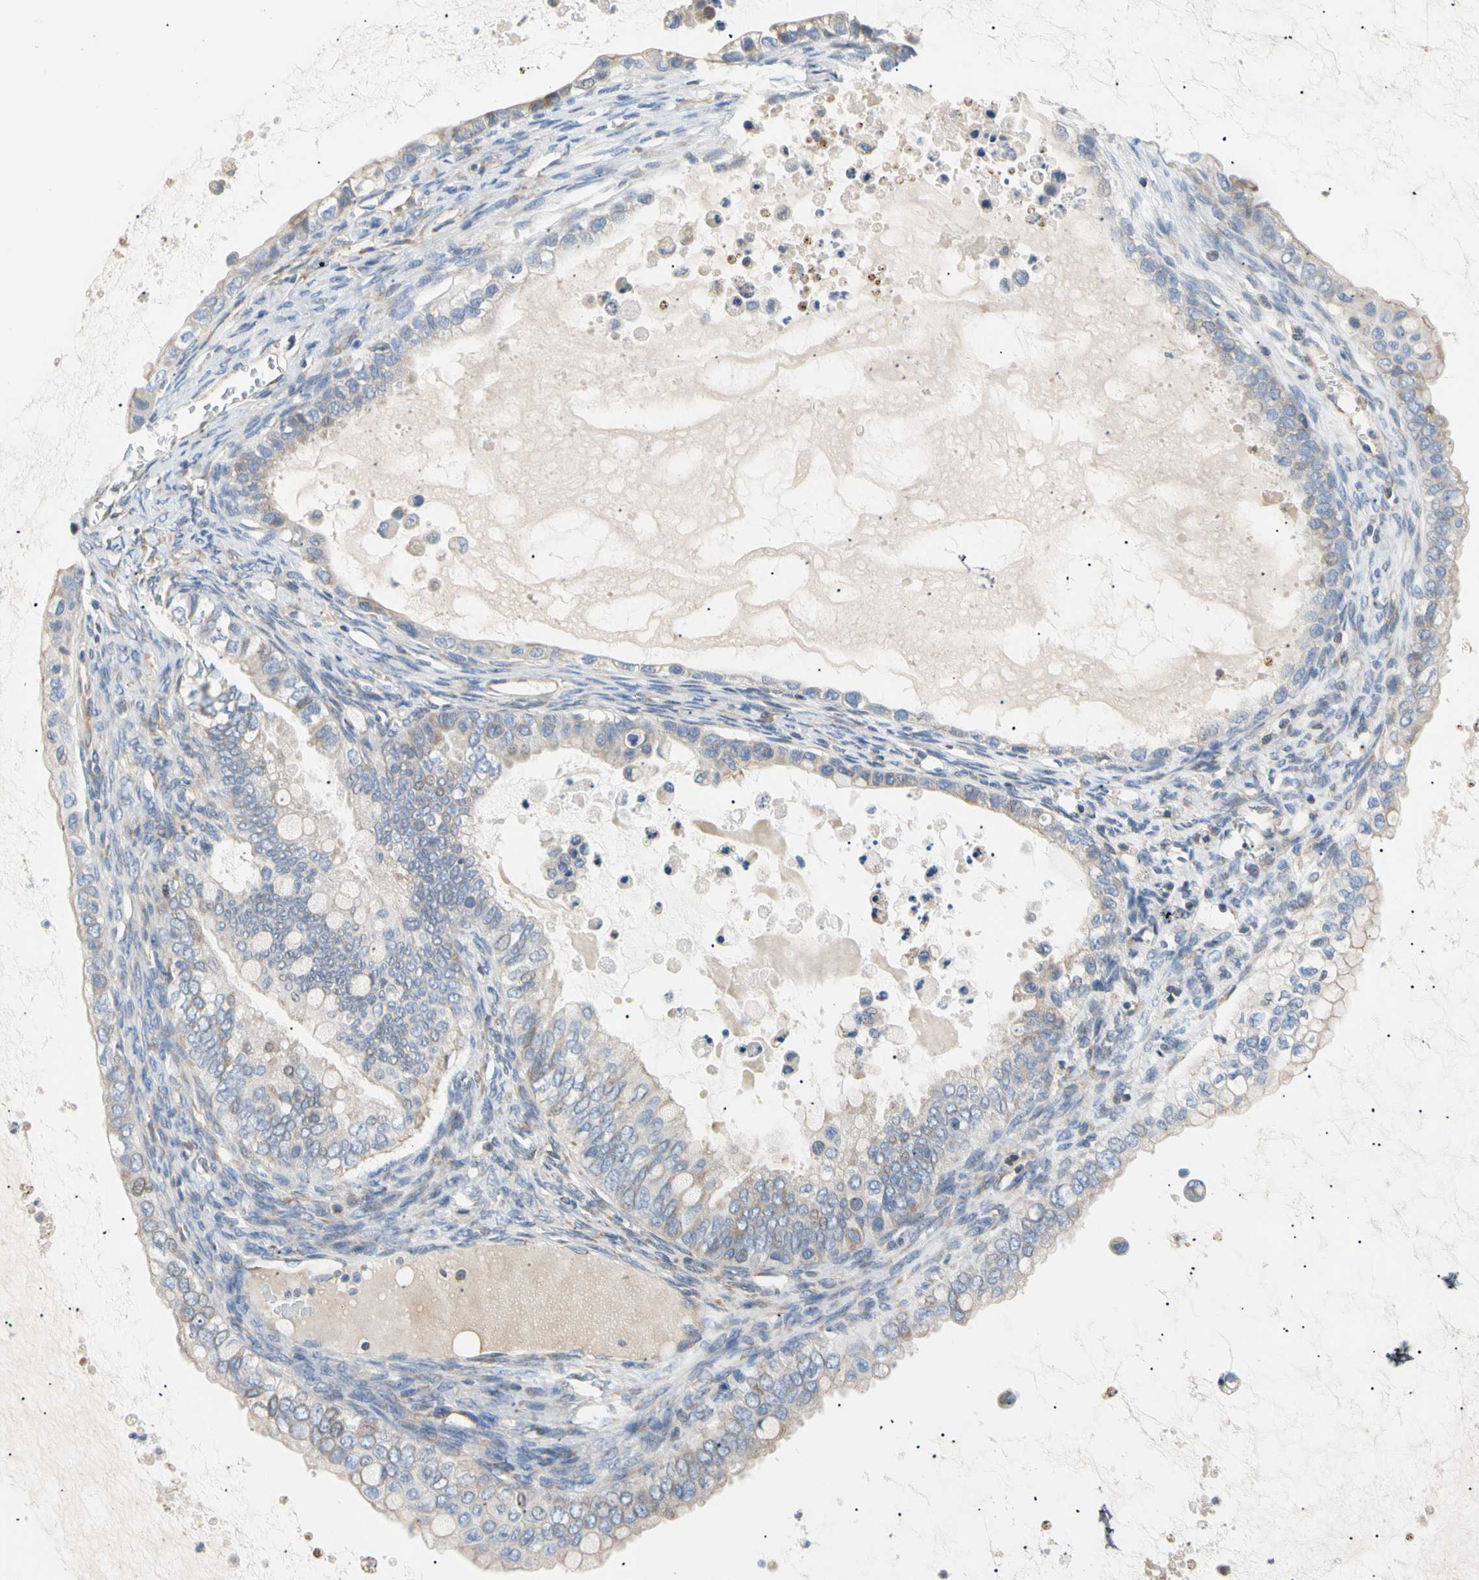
{"staining": {"intensity": "negative", "quantity": "none", "location": "none"}, "tissue": "ovarian cancer", "cell_type": "Tumor cells", "image_type": "cancer", "snomed": [{"axis": "morphology", "description": "Cystadenocarcinoma, mucinous, NOS"}, {"axis": "topography", "description": "Ovary"}], "caption": "The histopathology image reveals no staining of tumor cells in ovarian cancer (mucinous cystadenocarcinoma).", "gene": "PLGRKT", "patient": {"sex": "female", "age": 80}}